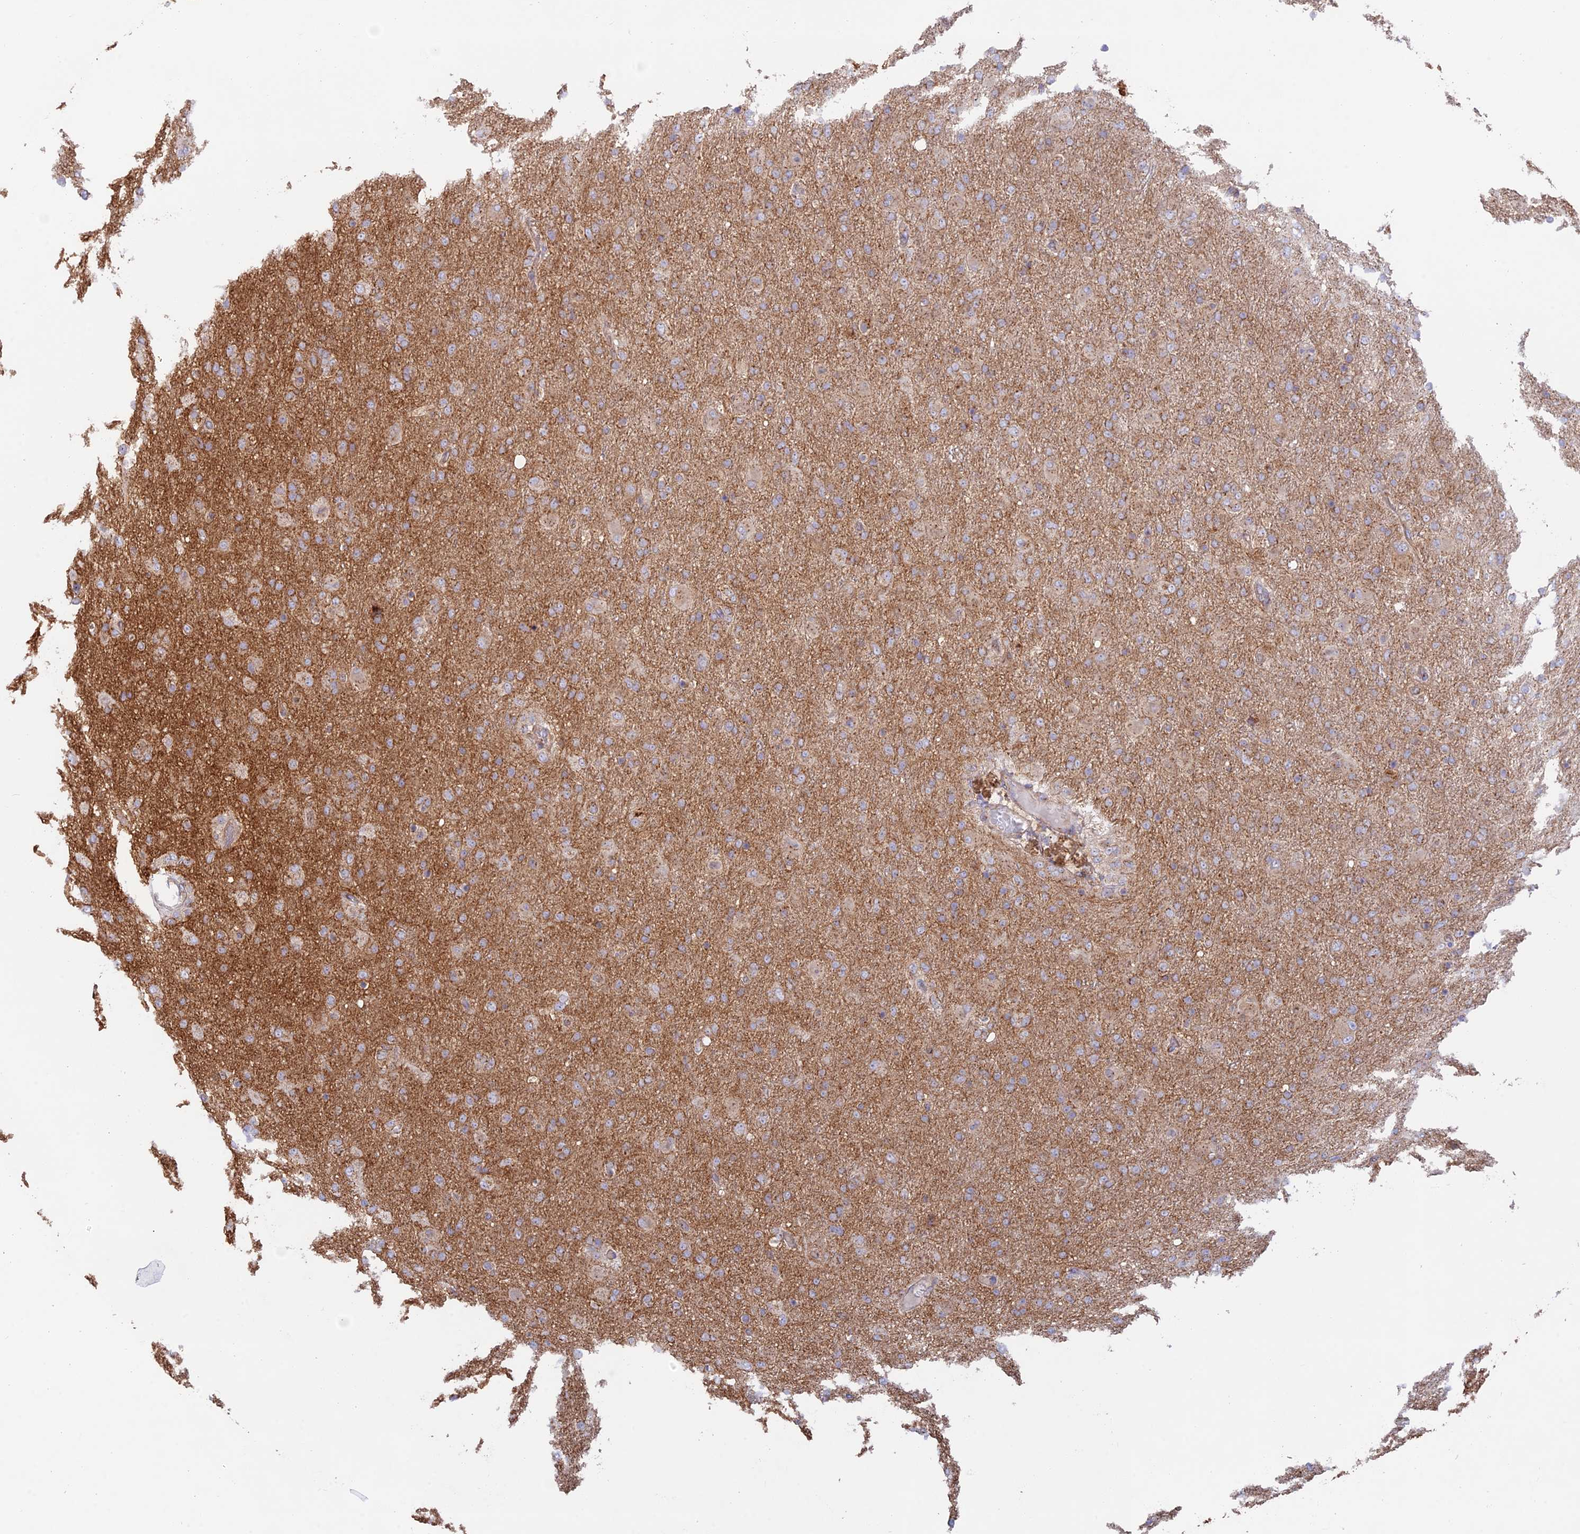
{"staining": {"intensity": "weak", "quantity": ">75%", "location": "cytoplasmic/membranous"}, "tissue": "glioma", "cell_type": "Tumor cells", "image_type": "cancer", "snomed": [{"axis": "morphology", "description": "Glioma, malignant, Low grade"}, {"axis": "topography", "description": "Brain"}], "caption": "This histopathology image displays immunohistochemistry (IHC) staining of malignant glioma (low-grade), with low weak cytoplasmic/membranous staining in approximately >75% of tumor cells.", "gene": "GOLGA3", "patient": {"sex": "male", "age": 65}}